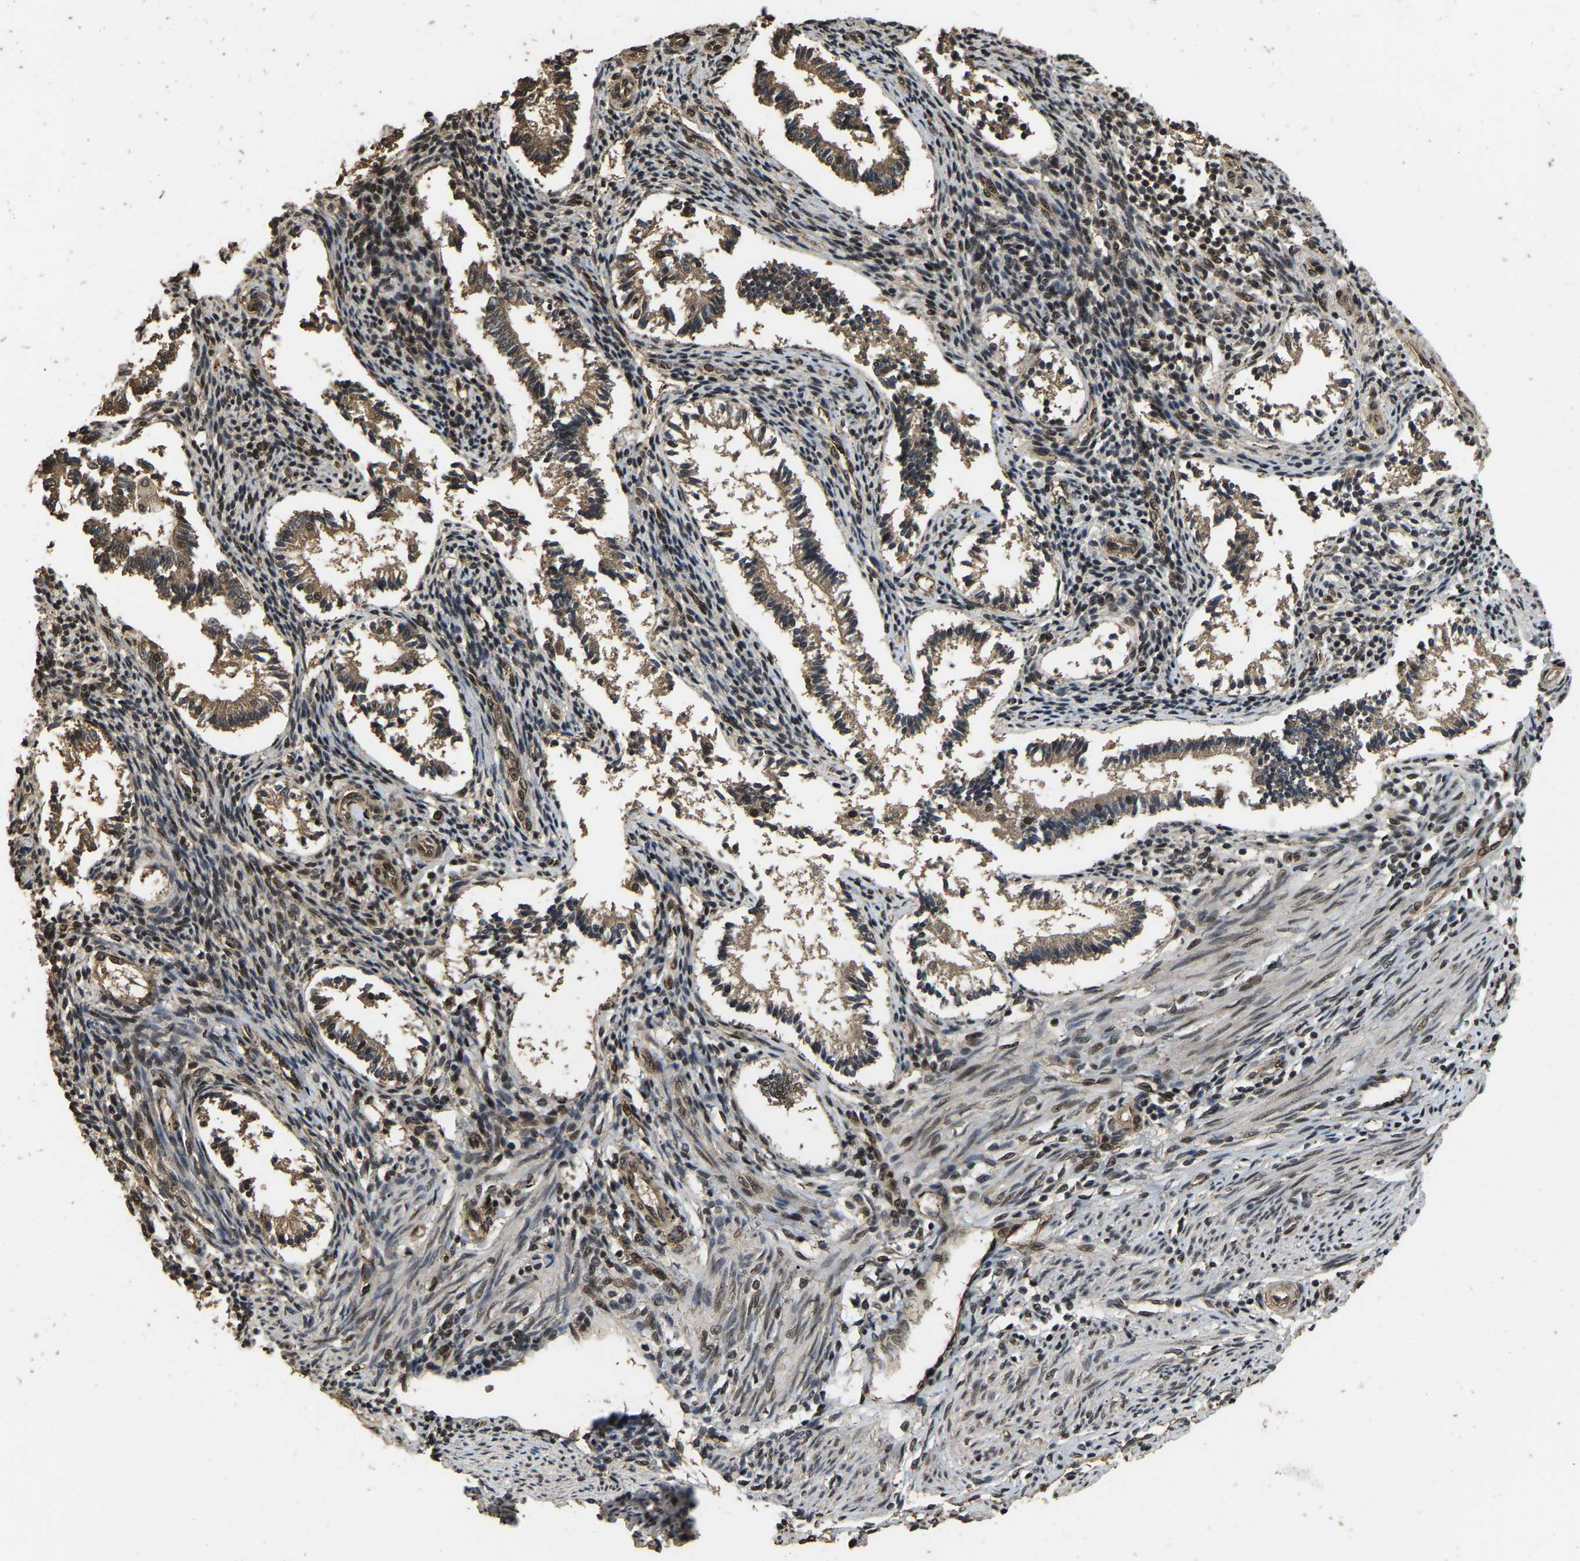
{"staining": {"intensity": "negative", "quantity": "none", "location": "none"}, "tissue": "endometrium", "cell_type": "Cells in endometrial stroma", "image_type": "normal", "snomed": [{"axis": "morphology", "description": "Normal tissue, NOS"}, {"axis": "topography", "description": "Endometrium"}], "caption": "DAB (3,3'-diaminobenzidine) immunohistochemical staining of unremarkable endometrium reveals no significant positivity in cells in endometrial stroma.", "gene": "ARHGAP23", "patient": {"sex": "female", "age": 42}}